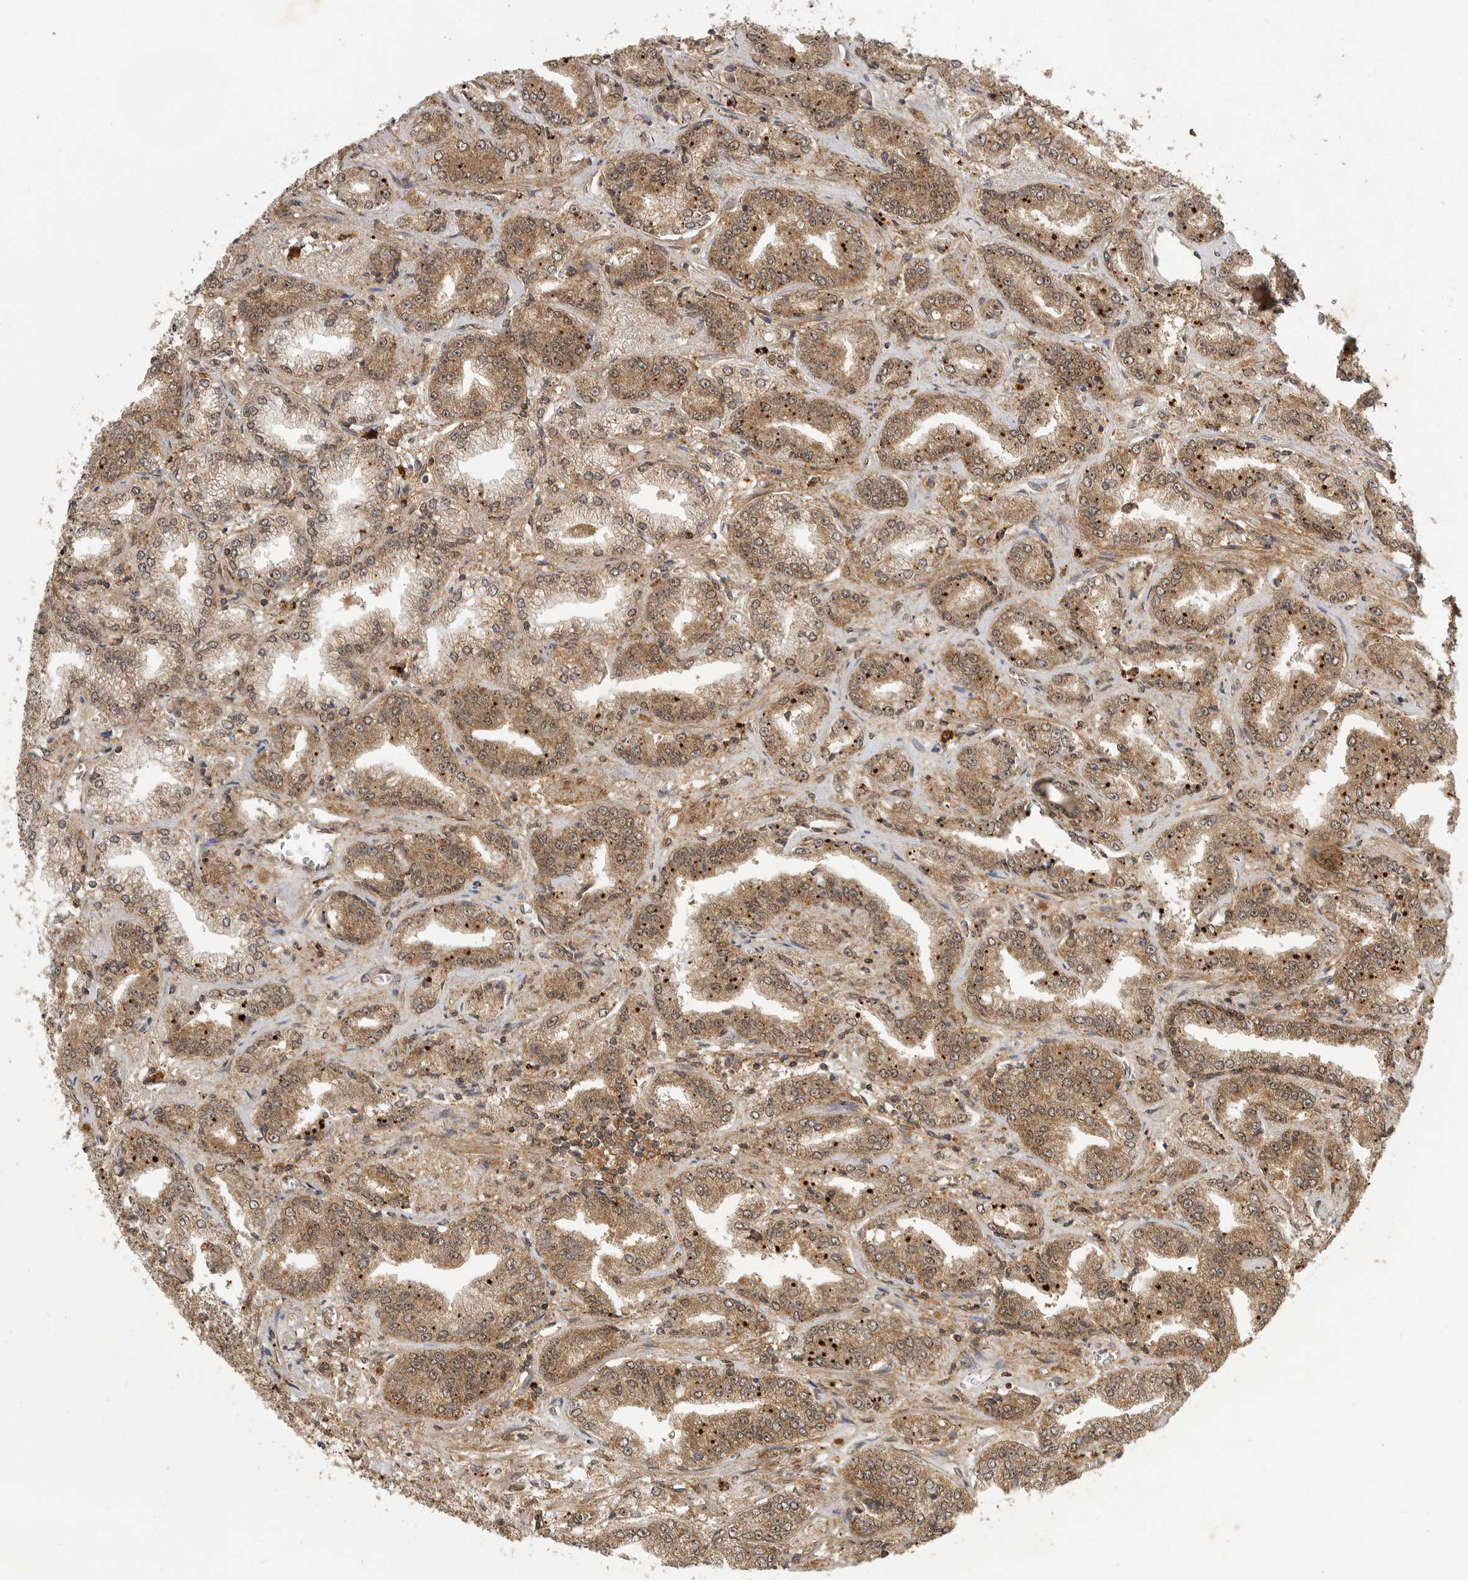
{"staining": {"intensity": "moderate", "quantity": ">75%", "location": "cytoplasmic/membranous,nuclear"}, "tissue": "prostate cancer", "cell_type": "Tumor cells", "image_type": "cancer", "snomed": [{"axis": "morphology", "description": "Adenocarcinoma, High grade"}, {"axis": "topography", "description": "Prostate"}], "caption": "IHC of human prostate cancer exhibits medium levels of moderate cytoplasmic/membranous and nuclear staining in approximately >75% of tumor cells.", "gene": "ICOSLG", "patient": {"sex": "male", "age": 71}}